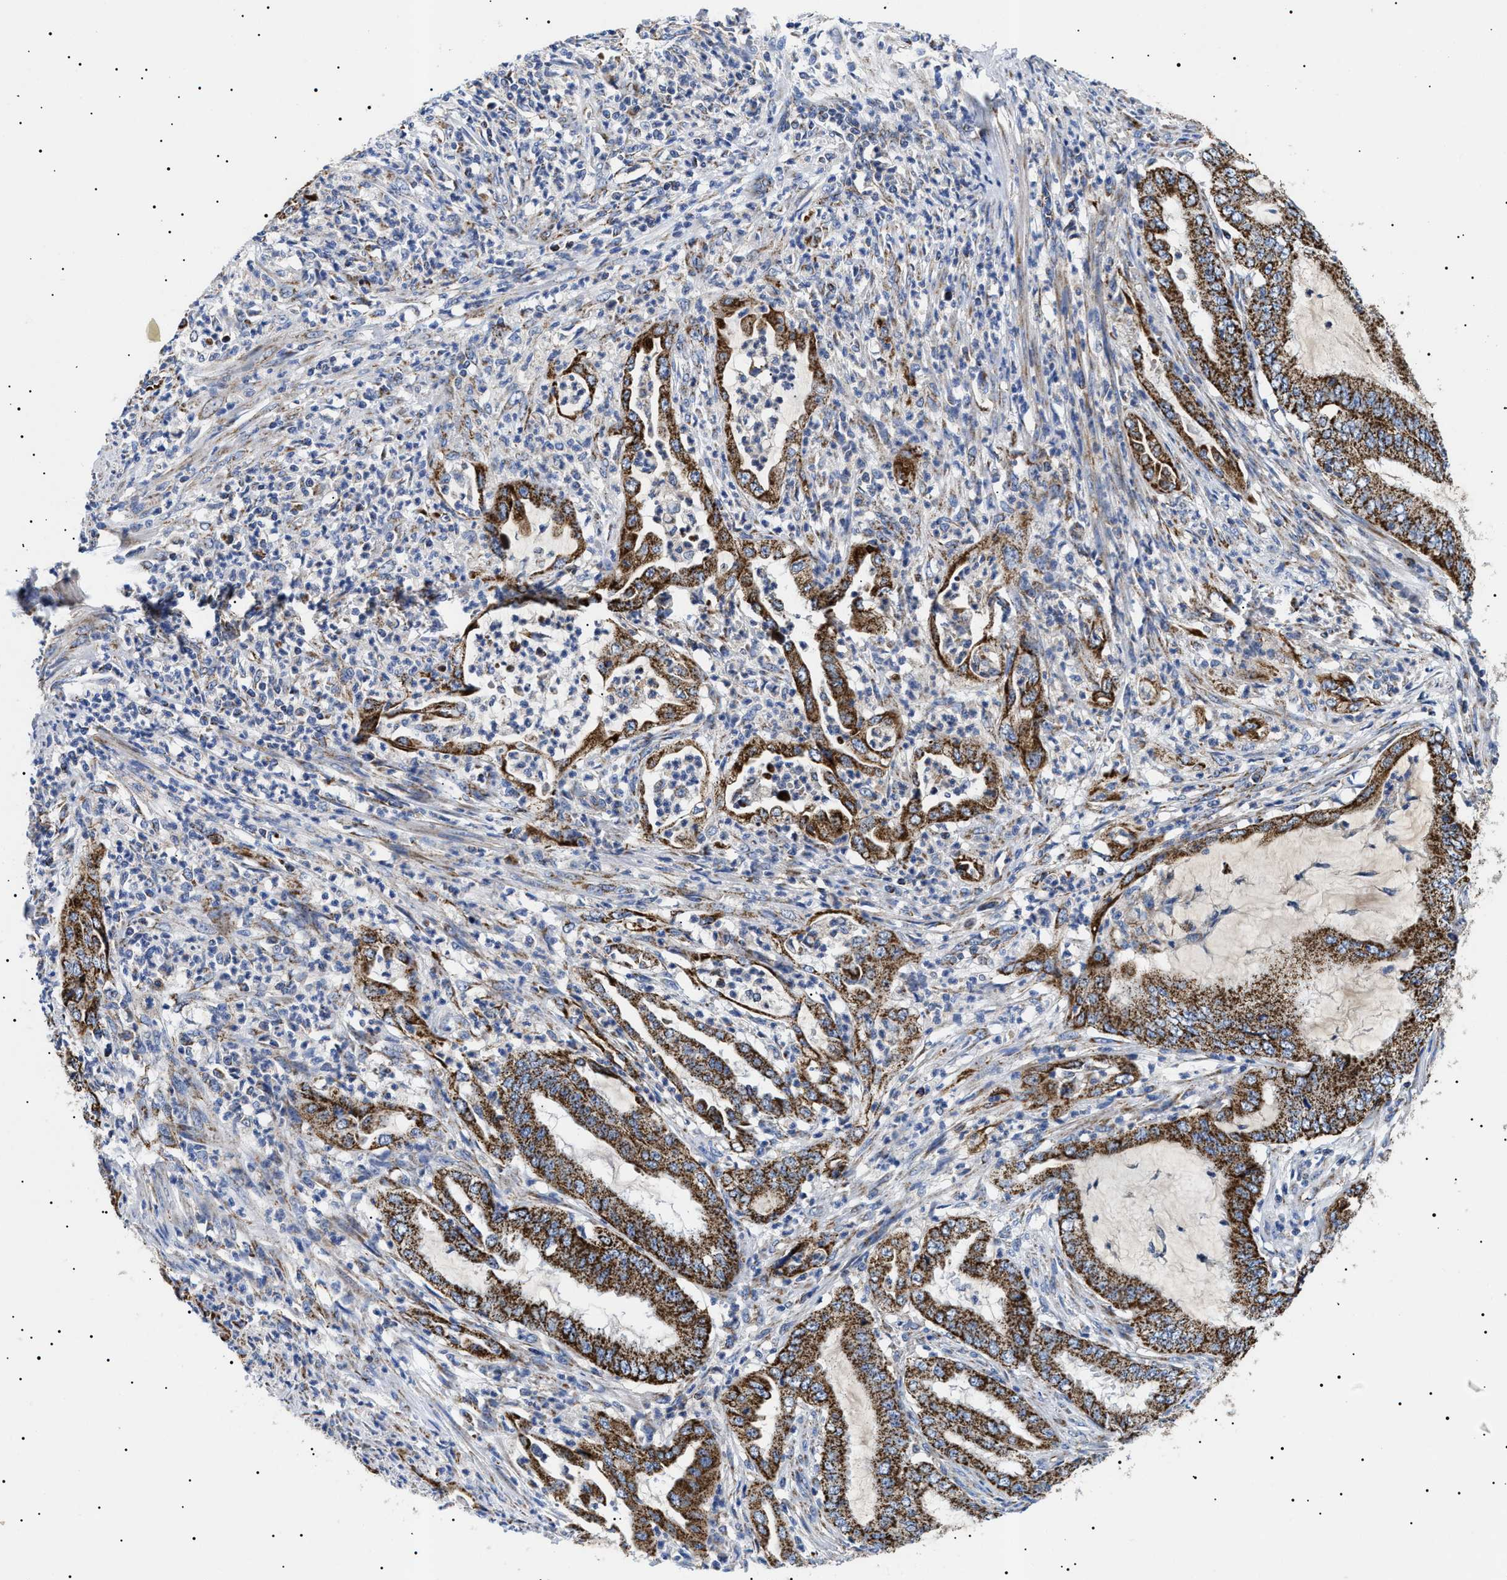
{"staining": {"intensity": "strong", "quantity": ">75%", "location": "cytoplasmic/membranous"}, "tissue": "endometrial cancer", "cell_type": "Tumor cells", "image_type": "cancer", "snomed": [{"axis": "morphology", "description": "Adenocarcinoma, NOS"}, {"axis": "topography", "description": "Endometrium"}], "caption": "A high amount of strong cytoplasmic/membranous positivity is identified in approximately >75% of tumor cells in adenocarcinoma (endometrial) tissue.", "gene": "CHRDL2", "patient": {"sex": "female", "age": 51}}